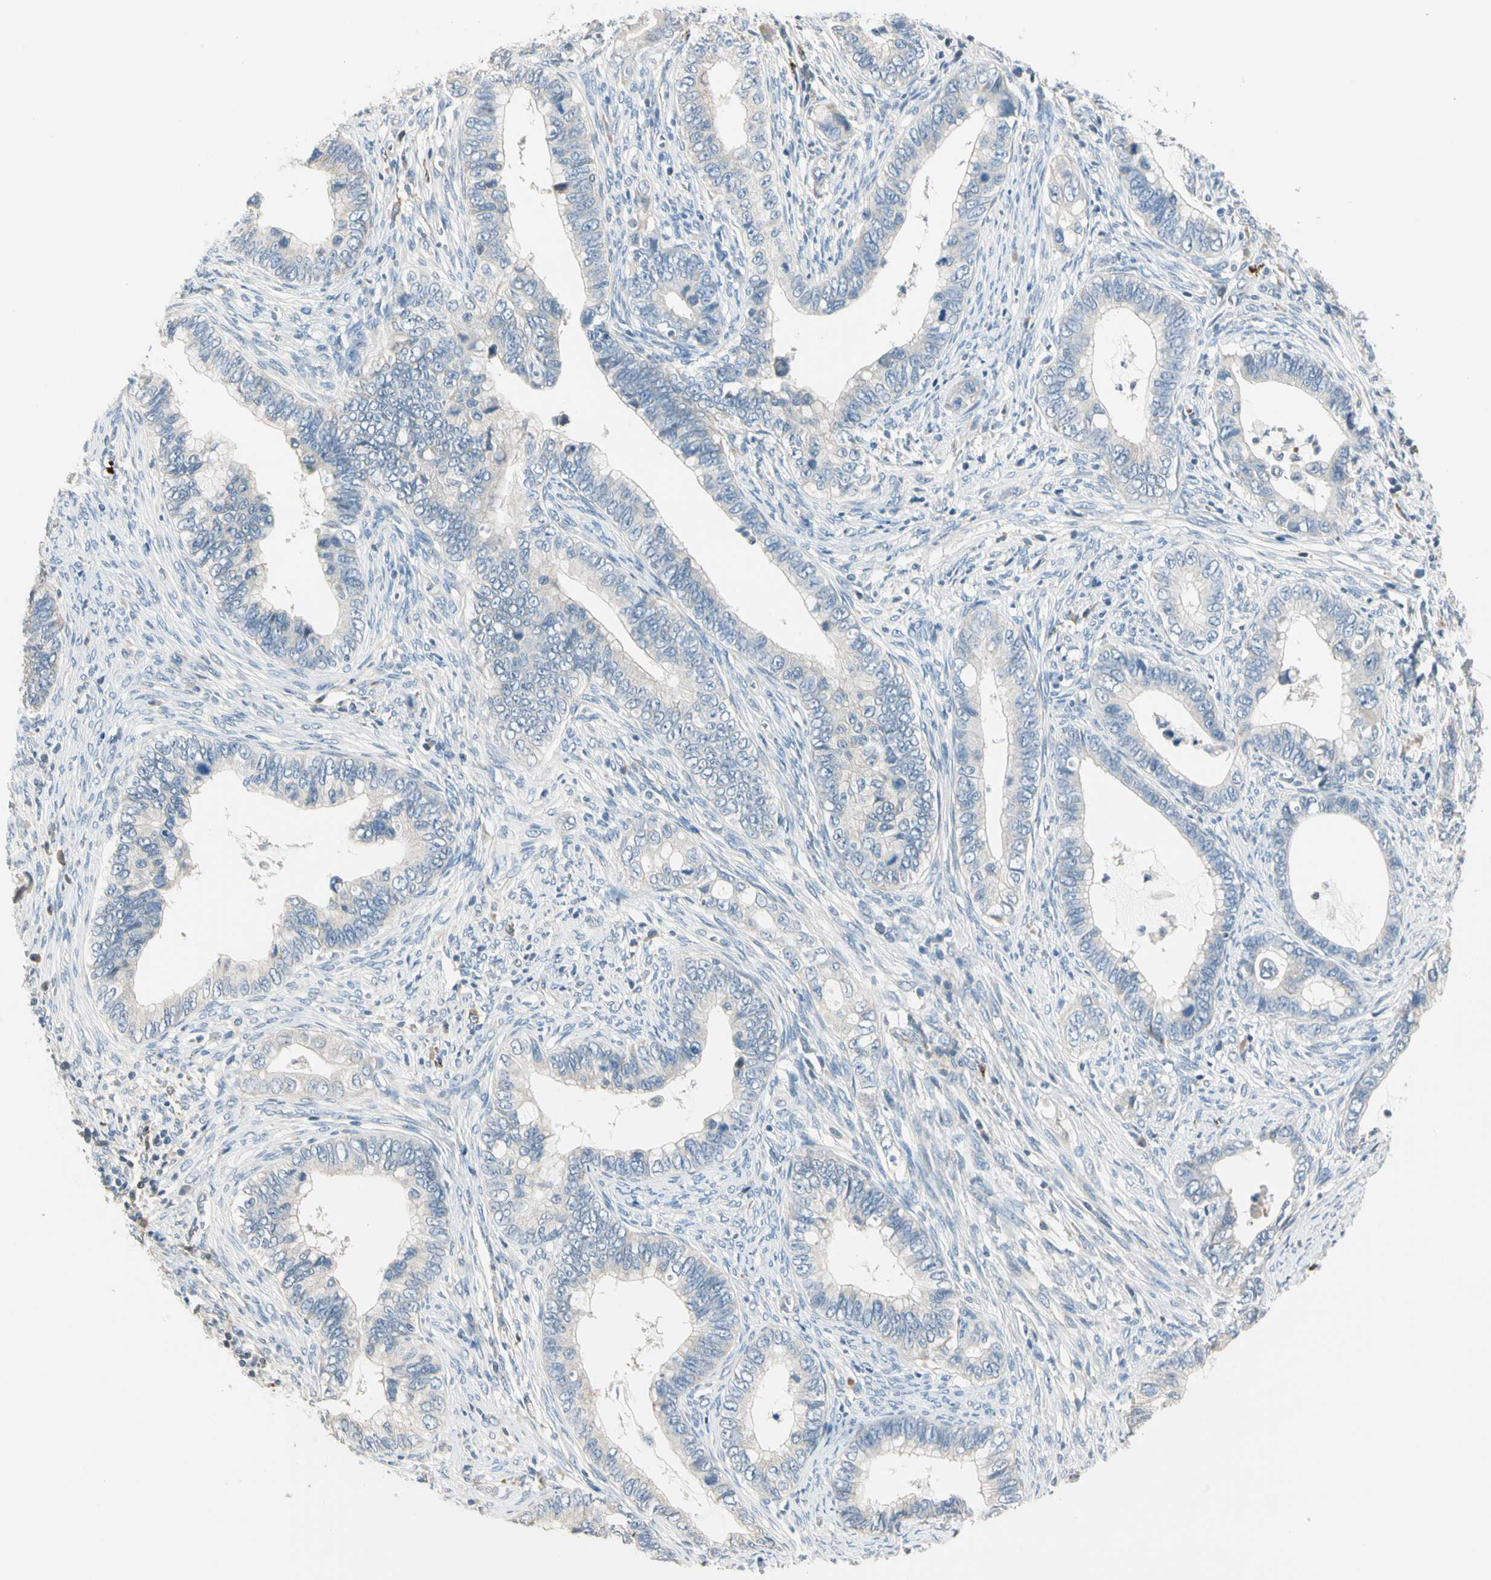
{"staining": {"intensity": "negative", "quantity": "none", "location": "none"}, "tissue": "cervical cancer", "cell_type": "Tumor cells", "image_type": "cancer", "snomed": [{"axis": "morphology", "description": "Adenocarcinoma, NOS"}, {"axis": "topography", "description": "Cervix"}], "caption": "IHC photomicrograph of neoplastic tissue: human cervical cancer (adenocarcinoma) stained with DAB (3,3'-diaminobenzidine) displays no significant protein expression in tumor cells. (Stains: DAB IHC with hematoxylin counter stain, Microscopy: brightfield microscopy at high magnification).", "gene": "GPR153", "patient": {"sex": "female", "age": 44}}